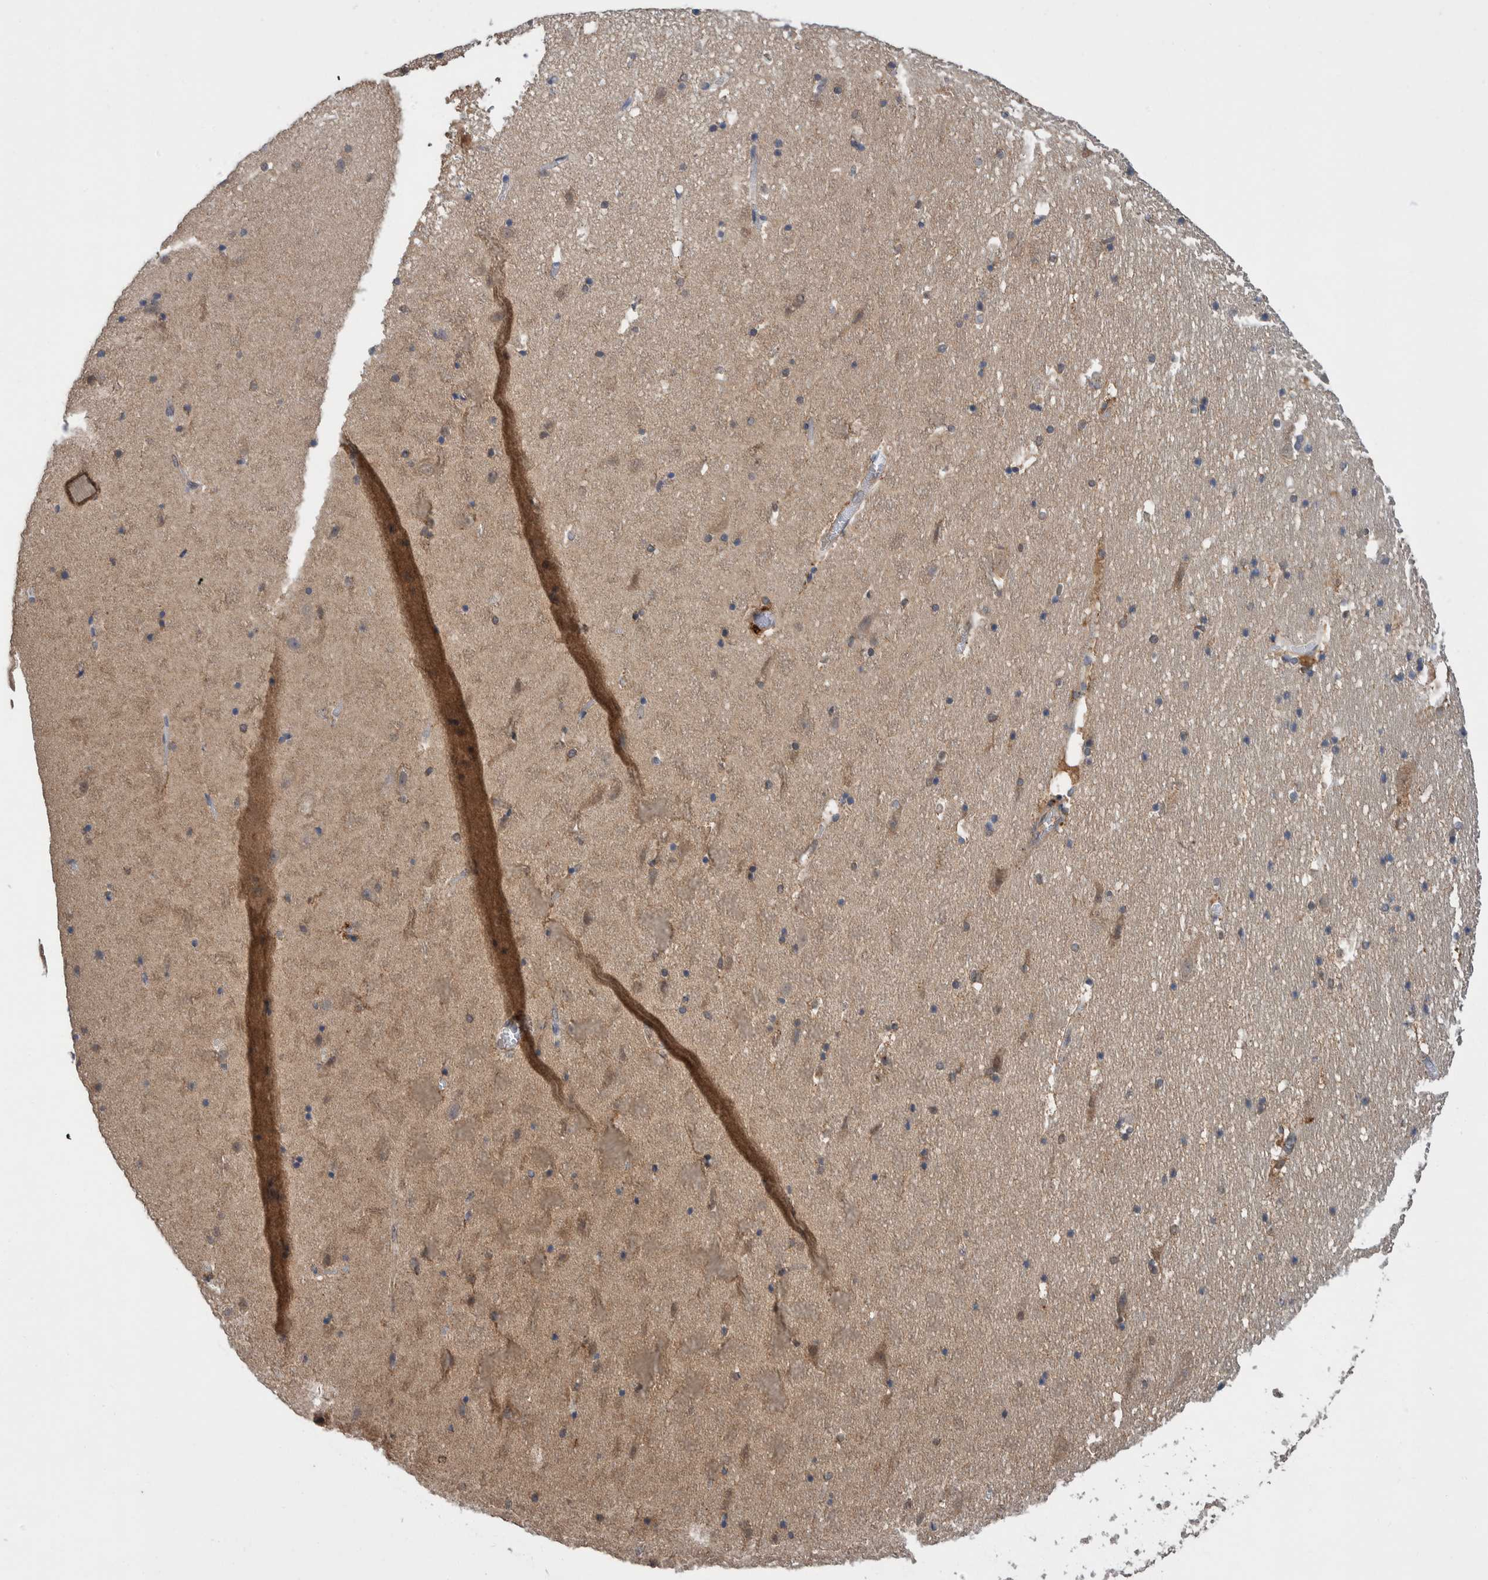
{"staining": {"intensity": "weak", "quantity": "<25%", "location": "cytoplasmic/membranous"}, "tissue": "hippocampus", "cell_type": "Glial cells", "image_type": "normal", "snomed": [{"axis": "morphology", "description": "Normal tissue, NOS"}, {"axis": "topography", "description": "Hippocampus"}], "caption": "Glial cells show no significant positivity in normal hippocampus.", "gene": "PLPBP", "patient": {"sex": "male", "age": 45}}